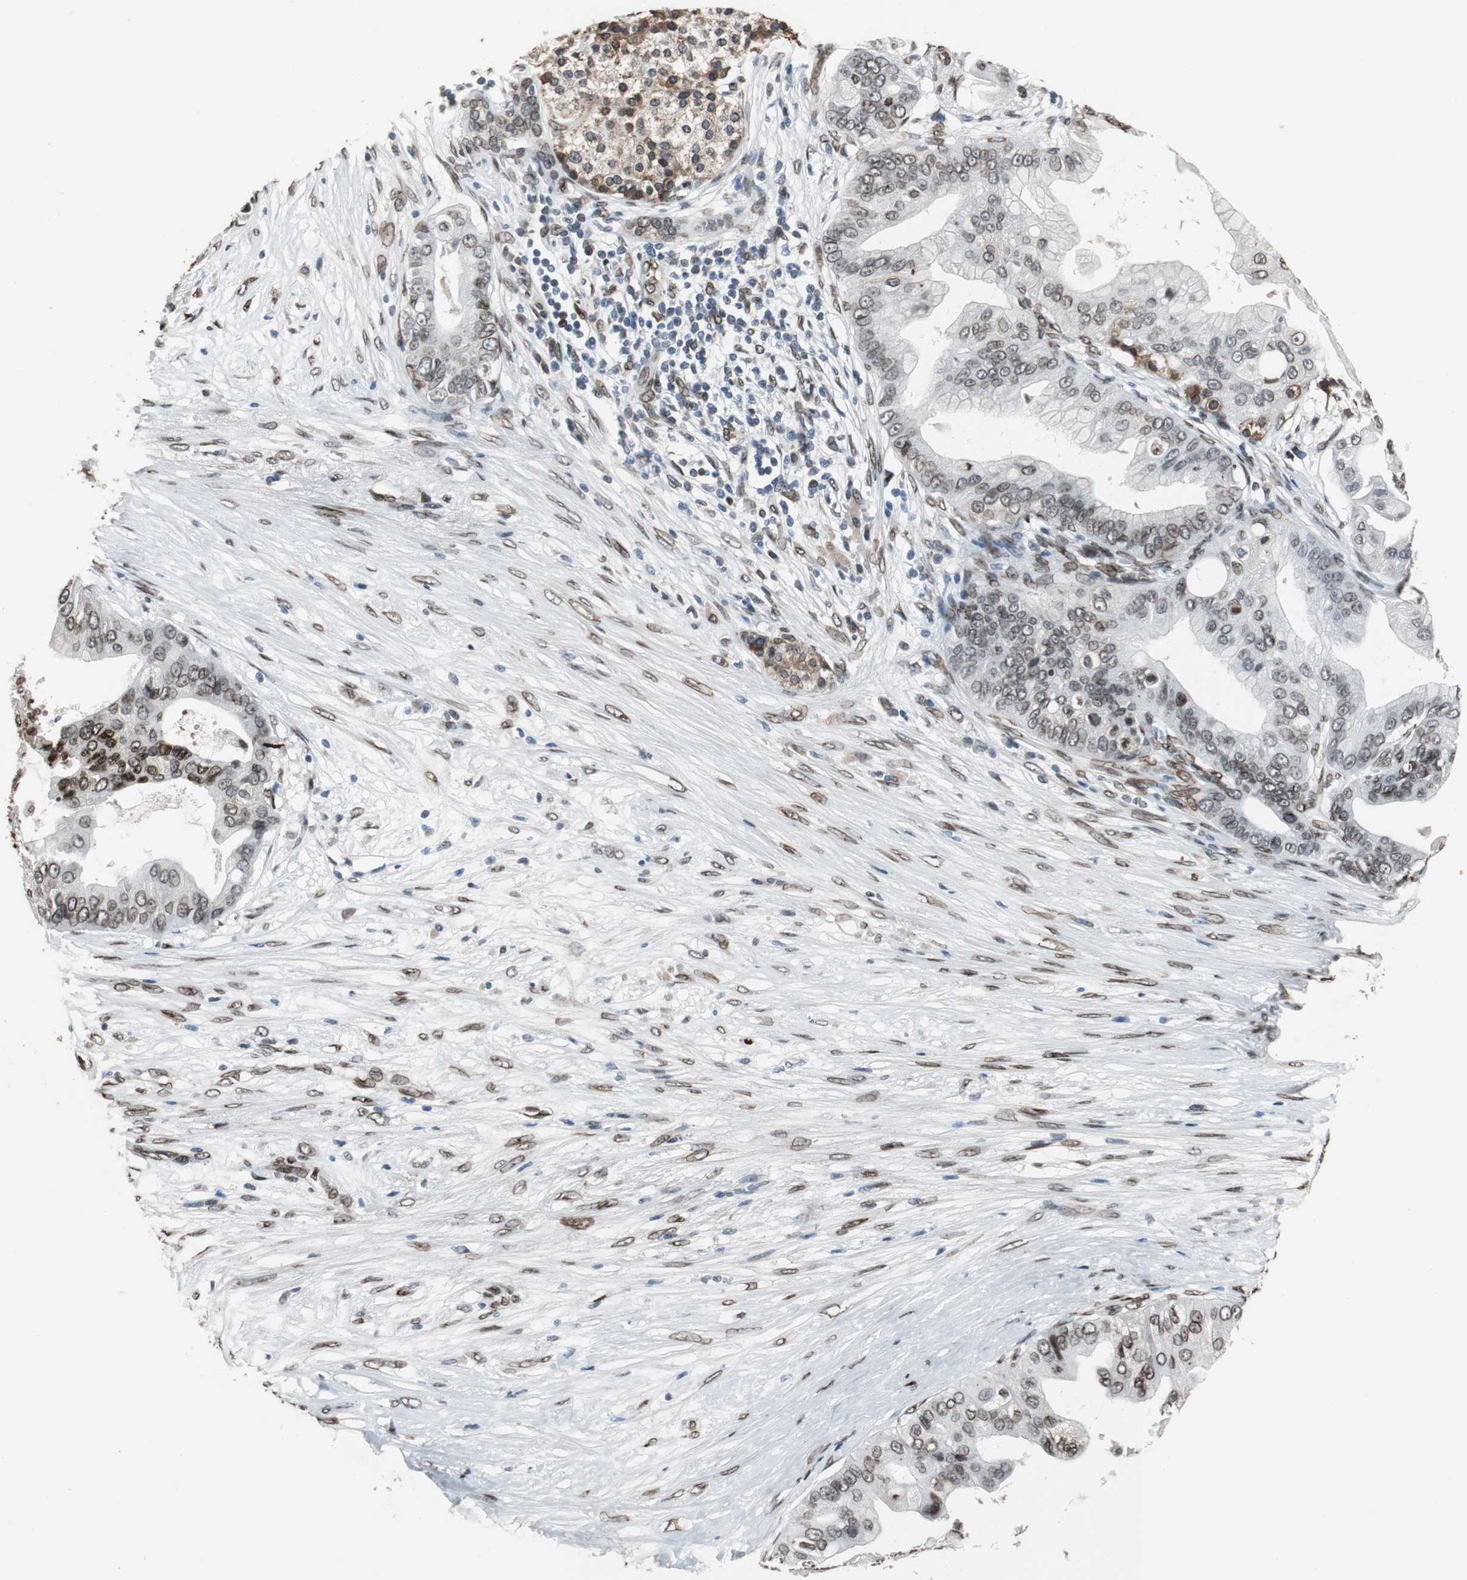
{"staining": {"intensity": "strong", "quantity": "25%-75%", "location": "cytoplasmic/membranous,nuclear"}, "tissue": "pancreatic cancer", "cell_type": "Tumor cells", "image_type": "cancer", "snomed": [{"axis": "morphology", "description": "Adenocarcinoma, NOS"}, {"axis": "topography", "description": "Pancreas"}], "caption": "Pancreatic cancer tissue reveals strong cytoplasmic/membranous and nuclear expression in approximately 25%-75% of tumor cells, visualized by immunohistochemistry.", "gene": "LMNA", "patient": {"sex": "female", "age": 75}}